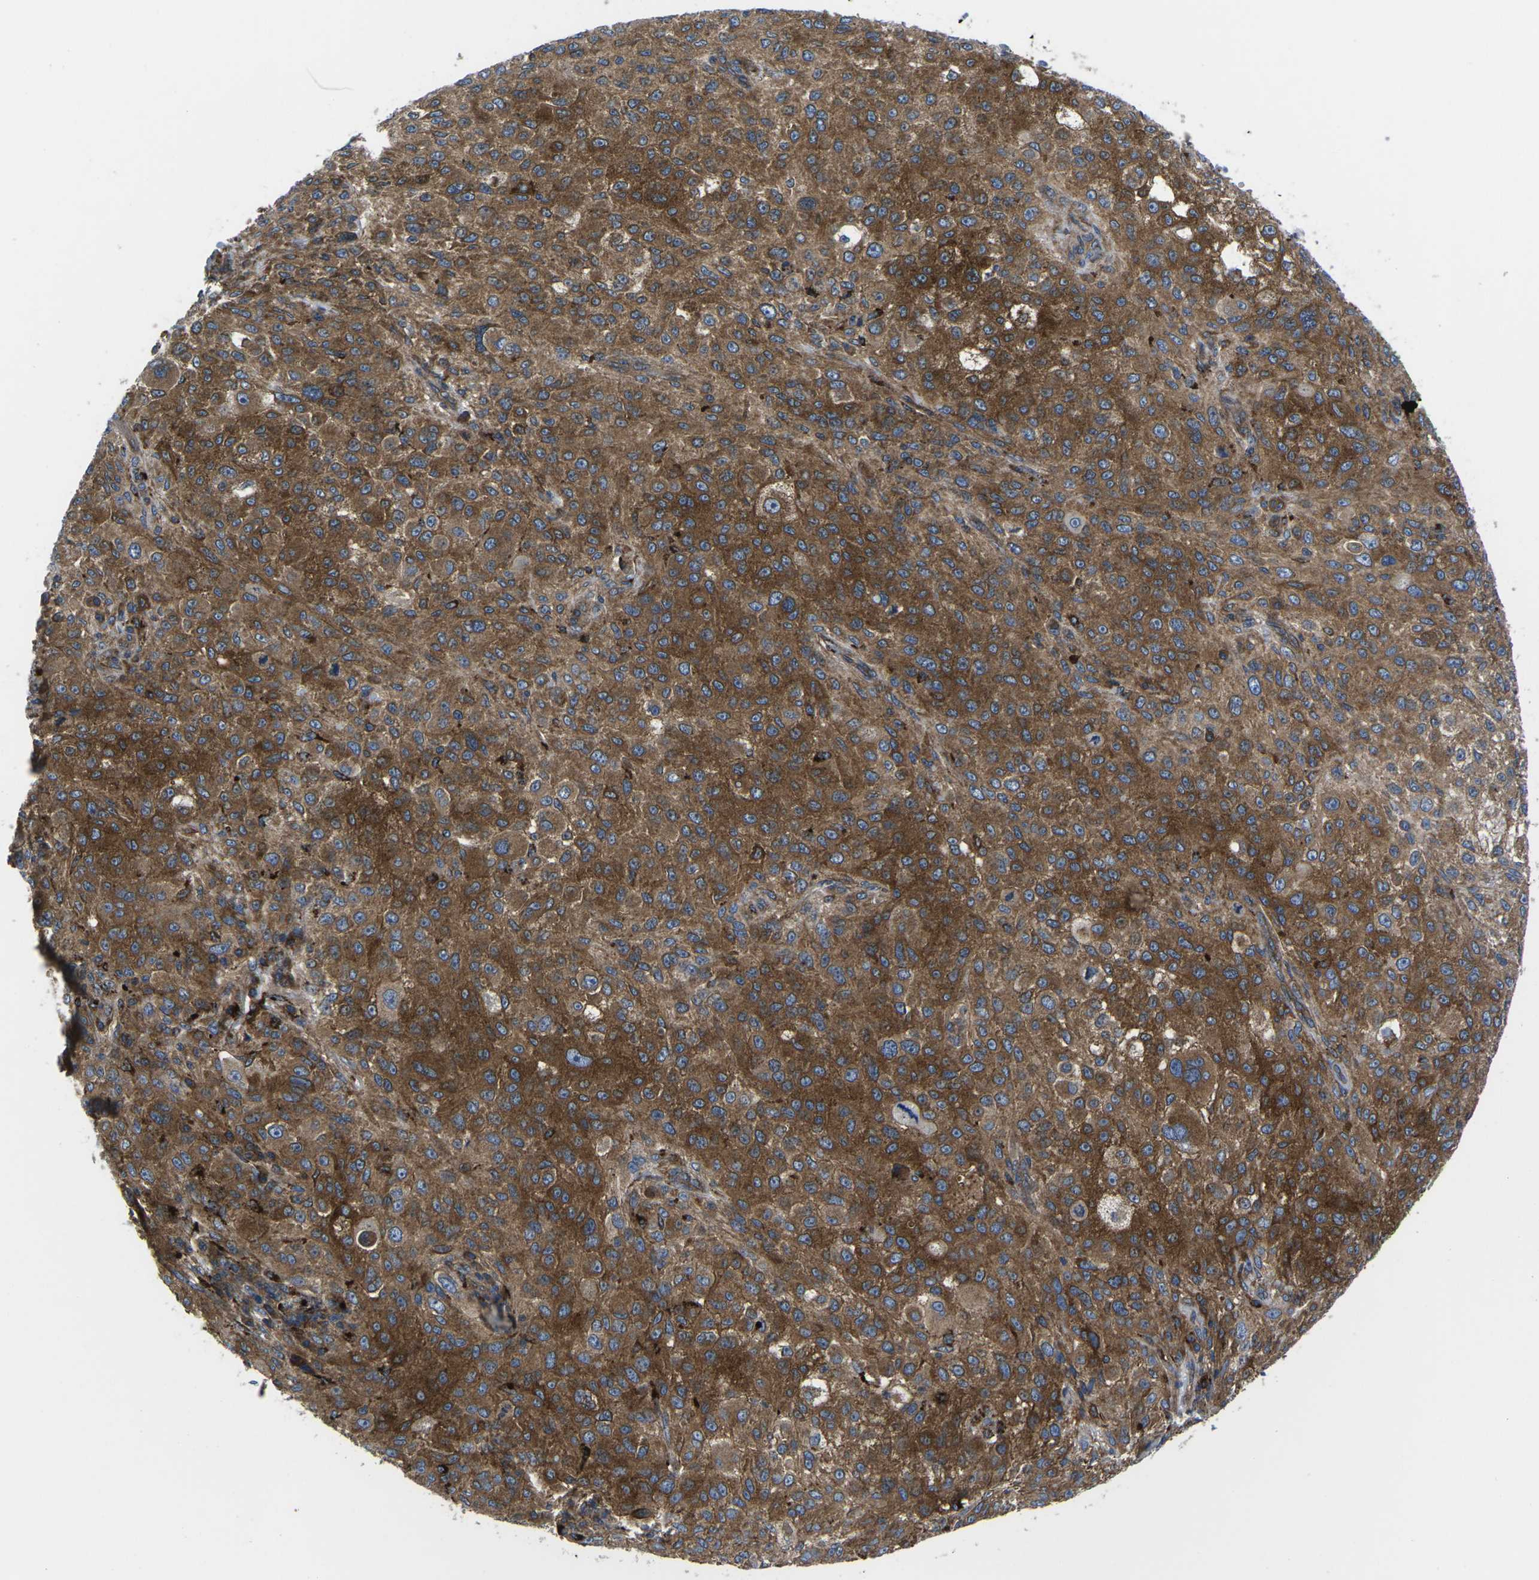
{"staining": {"intensity": "moderate", "quantity": ">75%", "location": "cytoplasmic/membranous"}, "tissue": "melanoma", "cell_type": "Tumor cells", "image_type": "cancer", "snomed": [{"axis": "morphology", "description": "Necrosis, NOS"}, {"axis": "morphology", "description": "Malignant melanoma, NOS"}, {"axis": "topography", "description": "Skin"}], "caption": "About >75% of tumor cells in human malignant melanoma reveal moderate cytoplasmic/membranous protein expression as visualized by brown immunohistochemical staining.", "gene": "DLG1", "patient": {"sex": "female", "age": 87}}